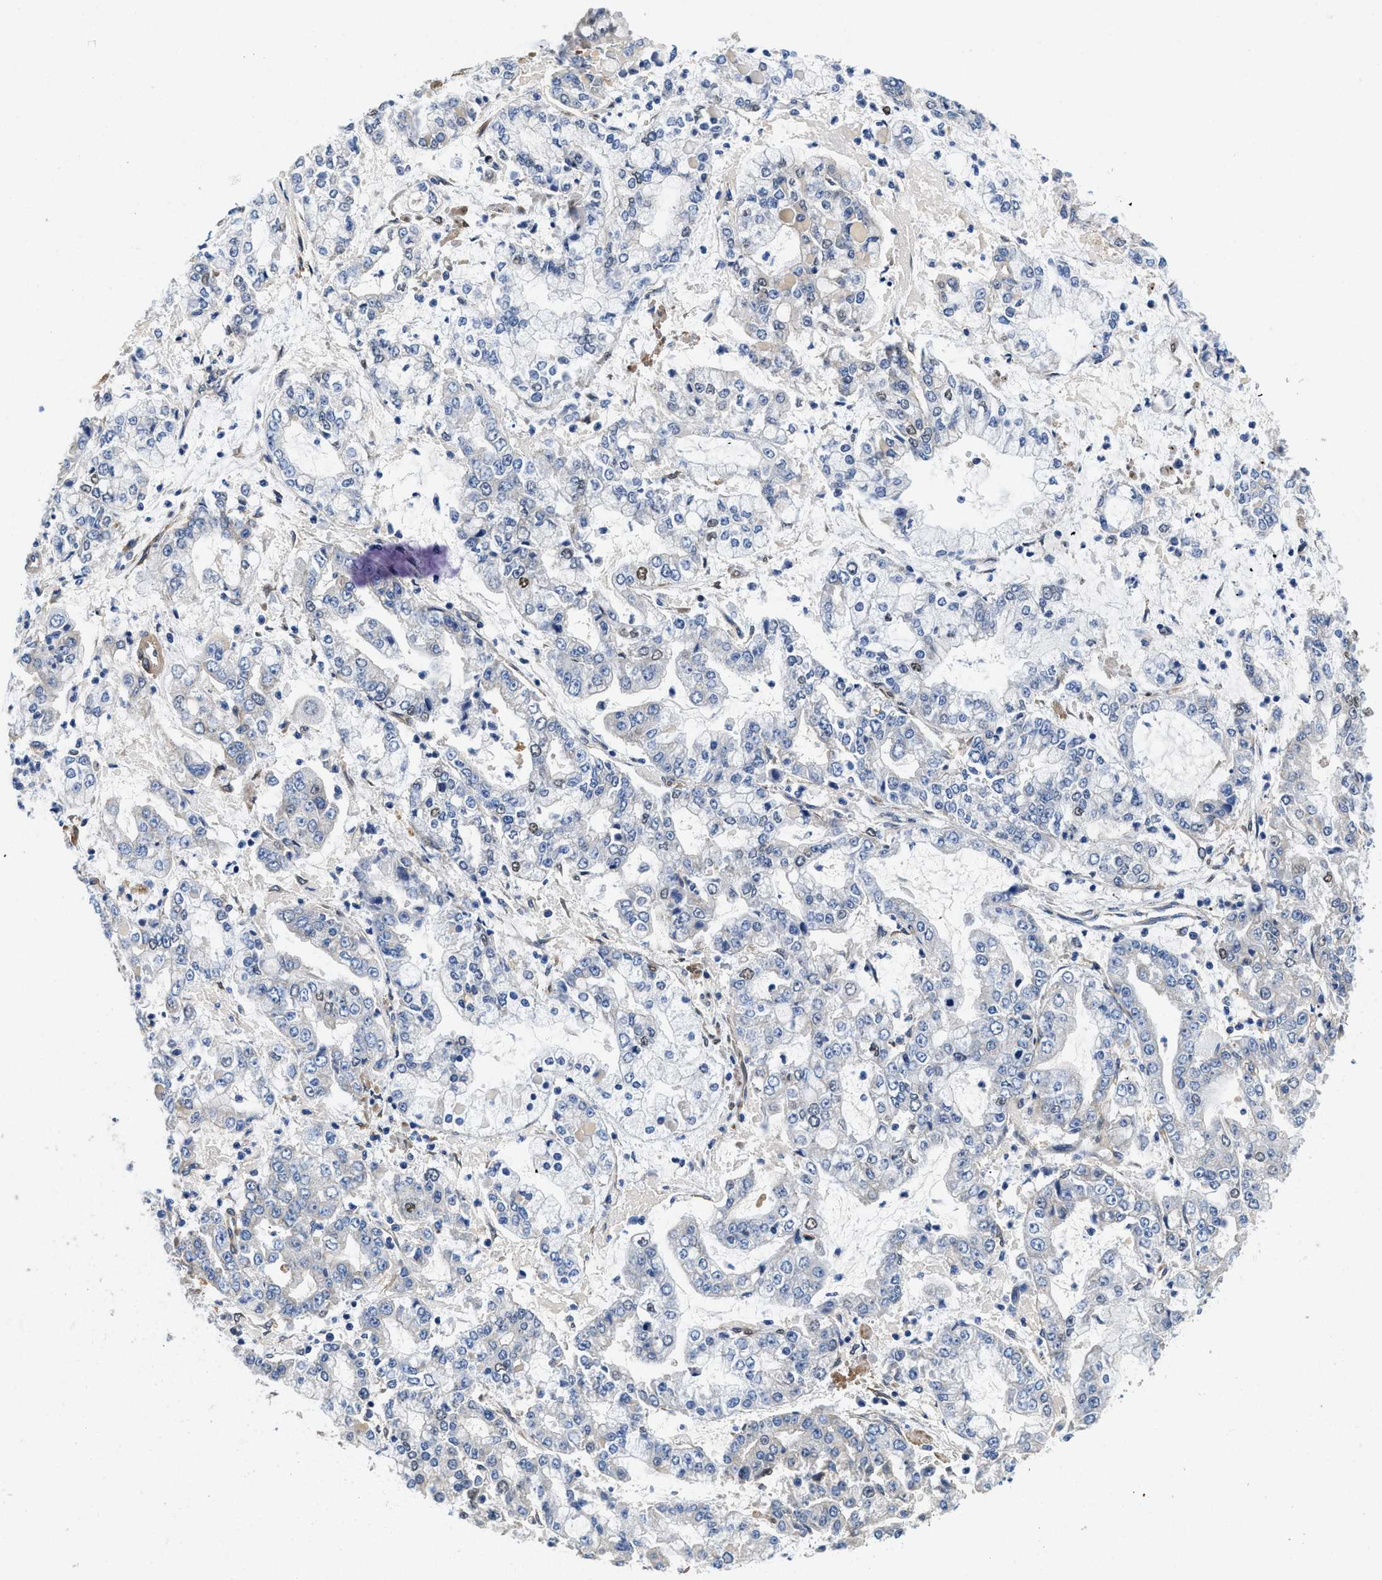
{"staining": {"intensity": "weak", "quantity": "<25%", "location": "cytoplasmic/membranous,nuclear"}, "tissue": "stomach cancer", "cell_type": "Tumor cells", "image_type": "cancer", "snomed": [{"axis": "morphology", "description": "Adenocarcinoma, NOS"}, {"axis": "topography", "description": "Stomach"}], "caption": "Immunohistochemical staining of human adenocarcinoma (stomach) shows no significant positivity in tumor cells.", "gene": "RAPH1", "patient": {"sex": "male", "age": 76}}